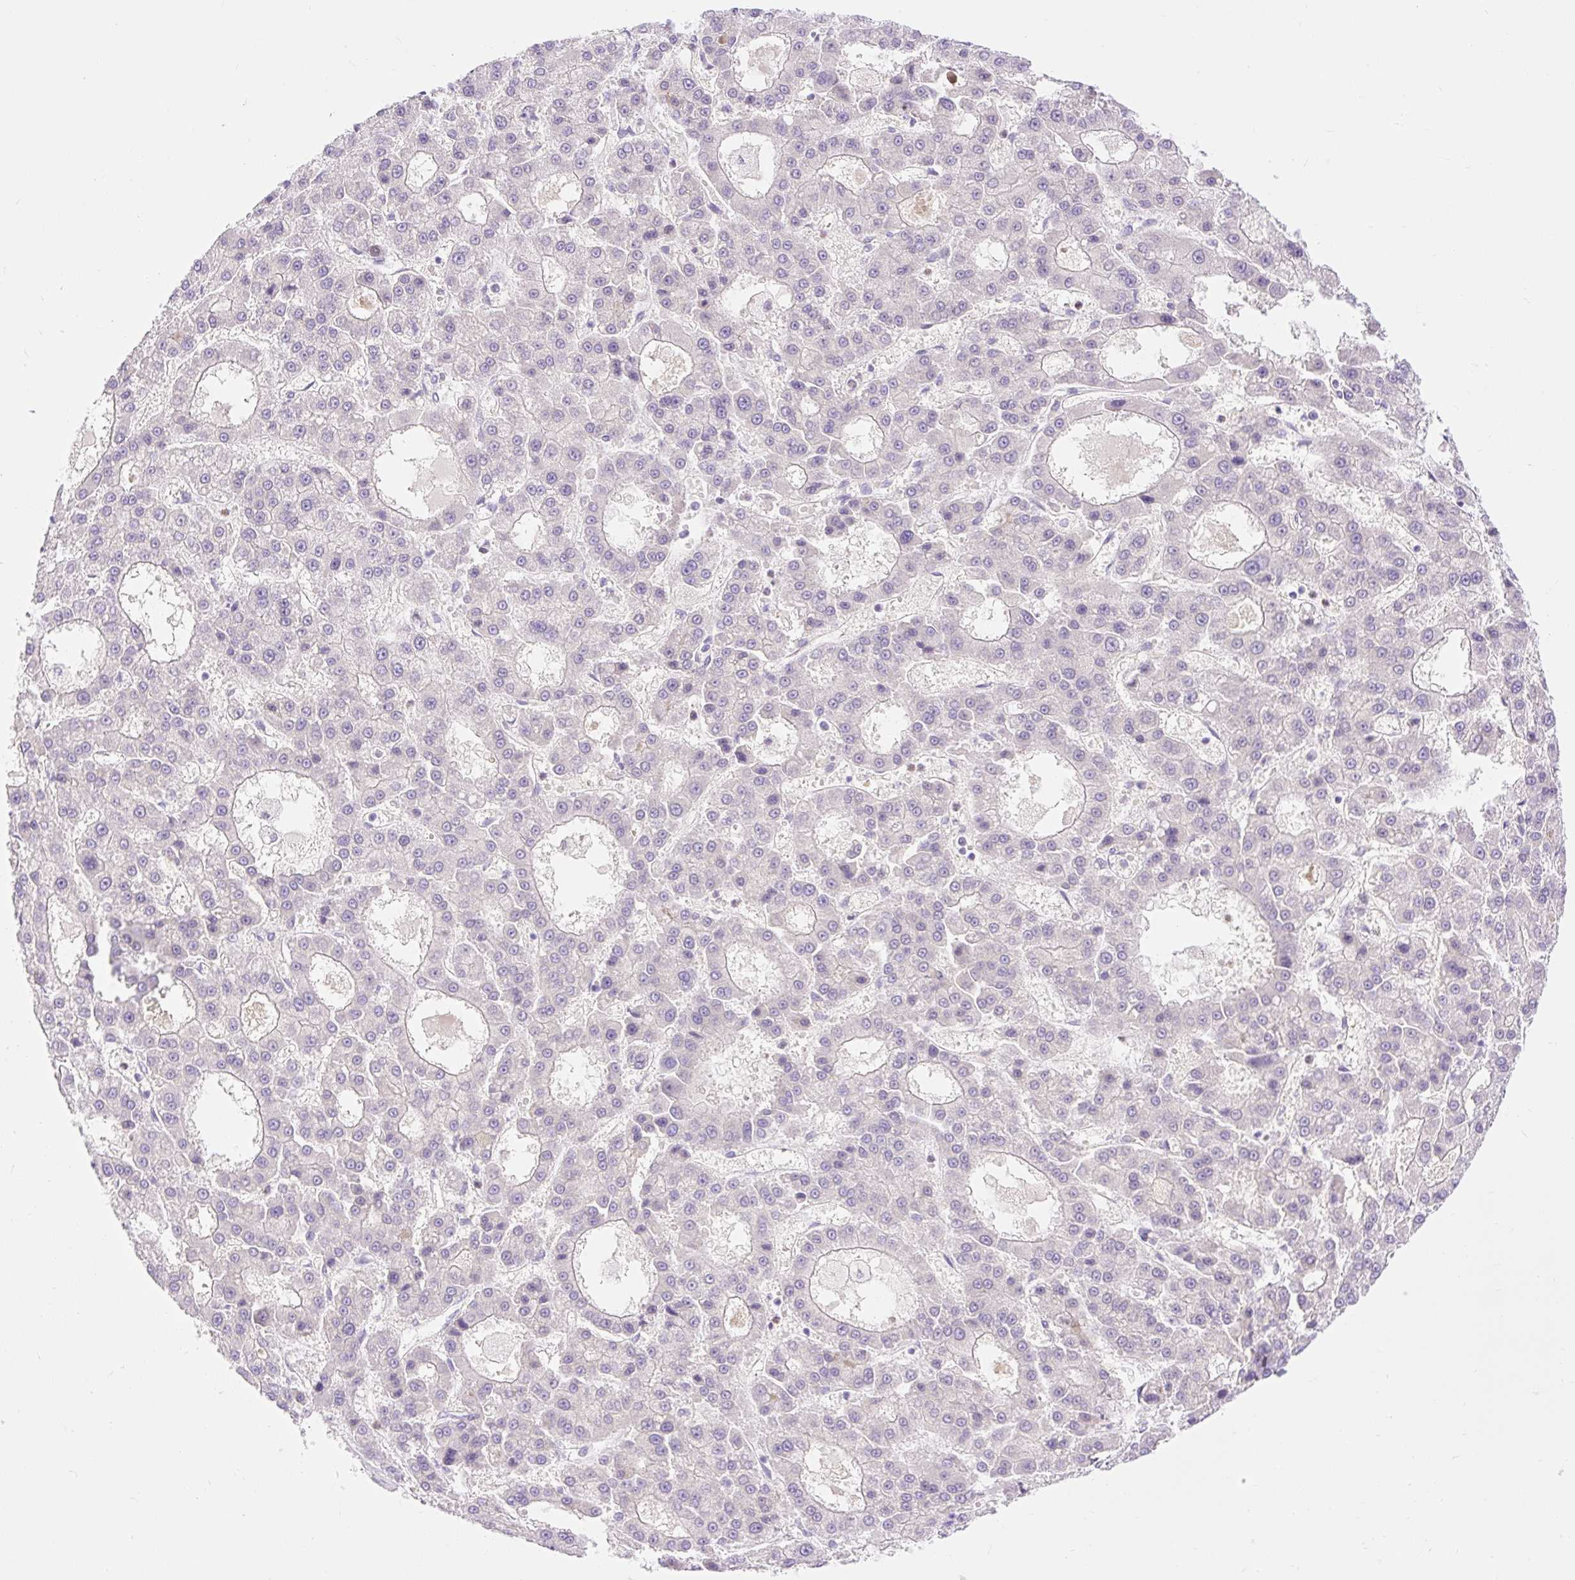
{"staining": {"intensity": "negative", "quantity": "none", "location": "none"}, "tissue": "liver cancer", "cell_type": "Tumor cells", "image_type": "cancer", "snomed": [{"axis": "morphology", "description": "Carcinoma, Hepatocellular, NOS"}, {"axis": "topography", "description": "Liver"}], "caption": "This is a image of immunohistochemistry (IHC) staining of liver hepatocellular carcinoma, which shows no positivity in tumor cells. The staining is performed using DAB (3,3'-diaminobenzidine) brown chromogen with nuclei counter-stained in using hematoxylin.", "gene": "SLC25A40", "patient": {"sex": "male", "age": 70}}